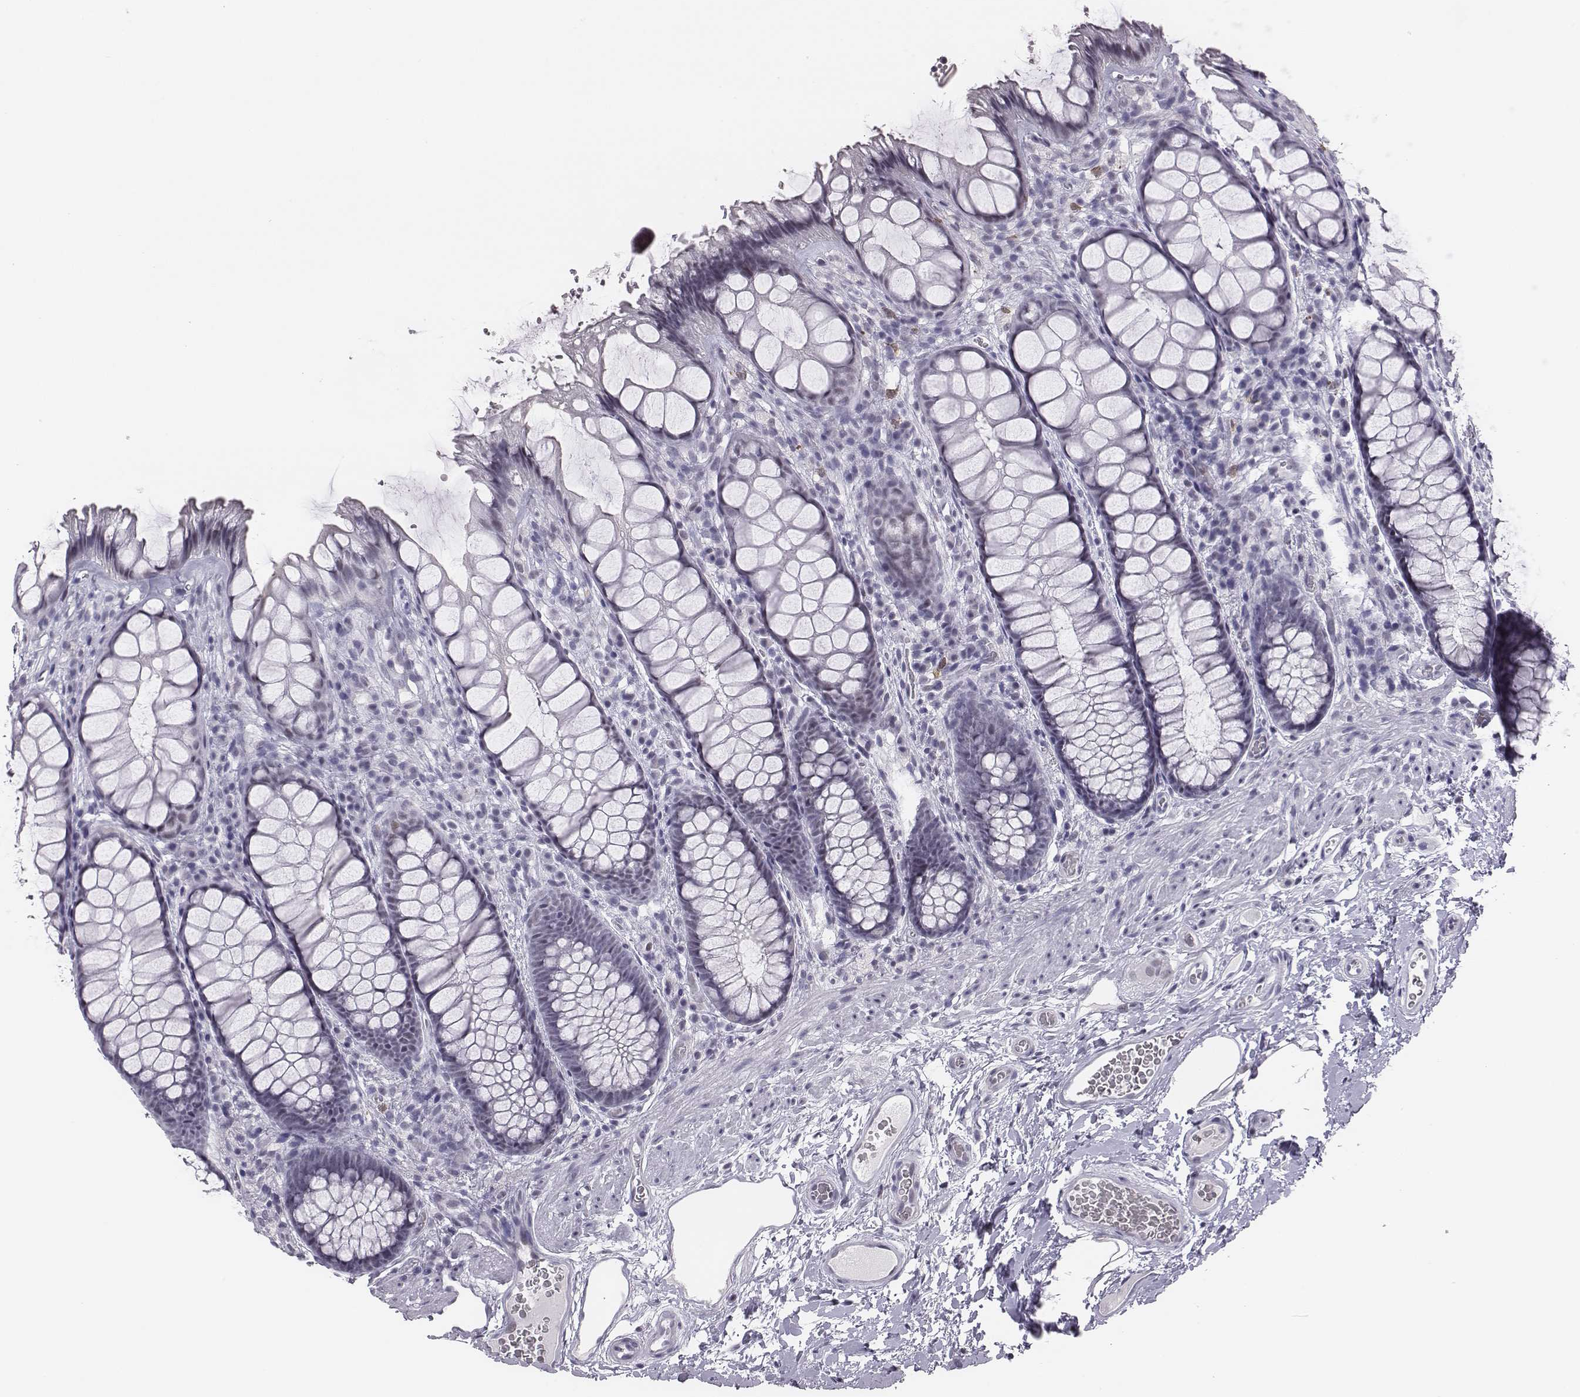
{"staining": {"intensity": "negative", "quantity": "none", "location": "none"}, "tissue": "rectum", "cell_type": "Glandular cells", "image_type": "normal", "snomed": [{"axis": "morphology", "description": "Normal tissue, NOS"}, {"axis": "topography", "description": "Rectum"}], "caption": "Photomicrograph shows no protein expression in glandular cells of normal rectum.", "gene": "ACOD1", "patient": {"sex": "female", "age": 62}}